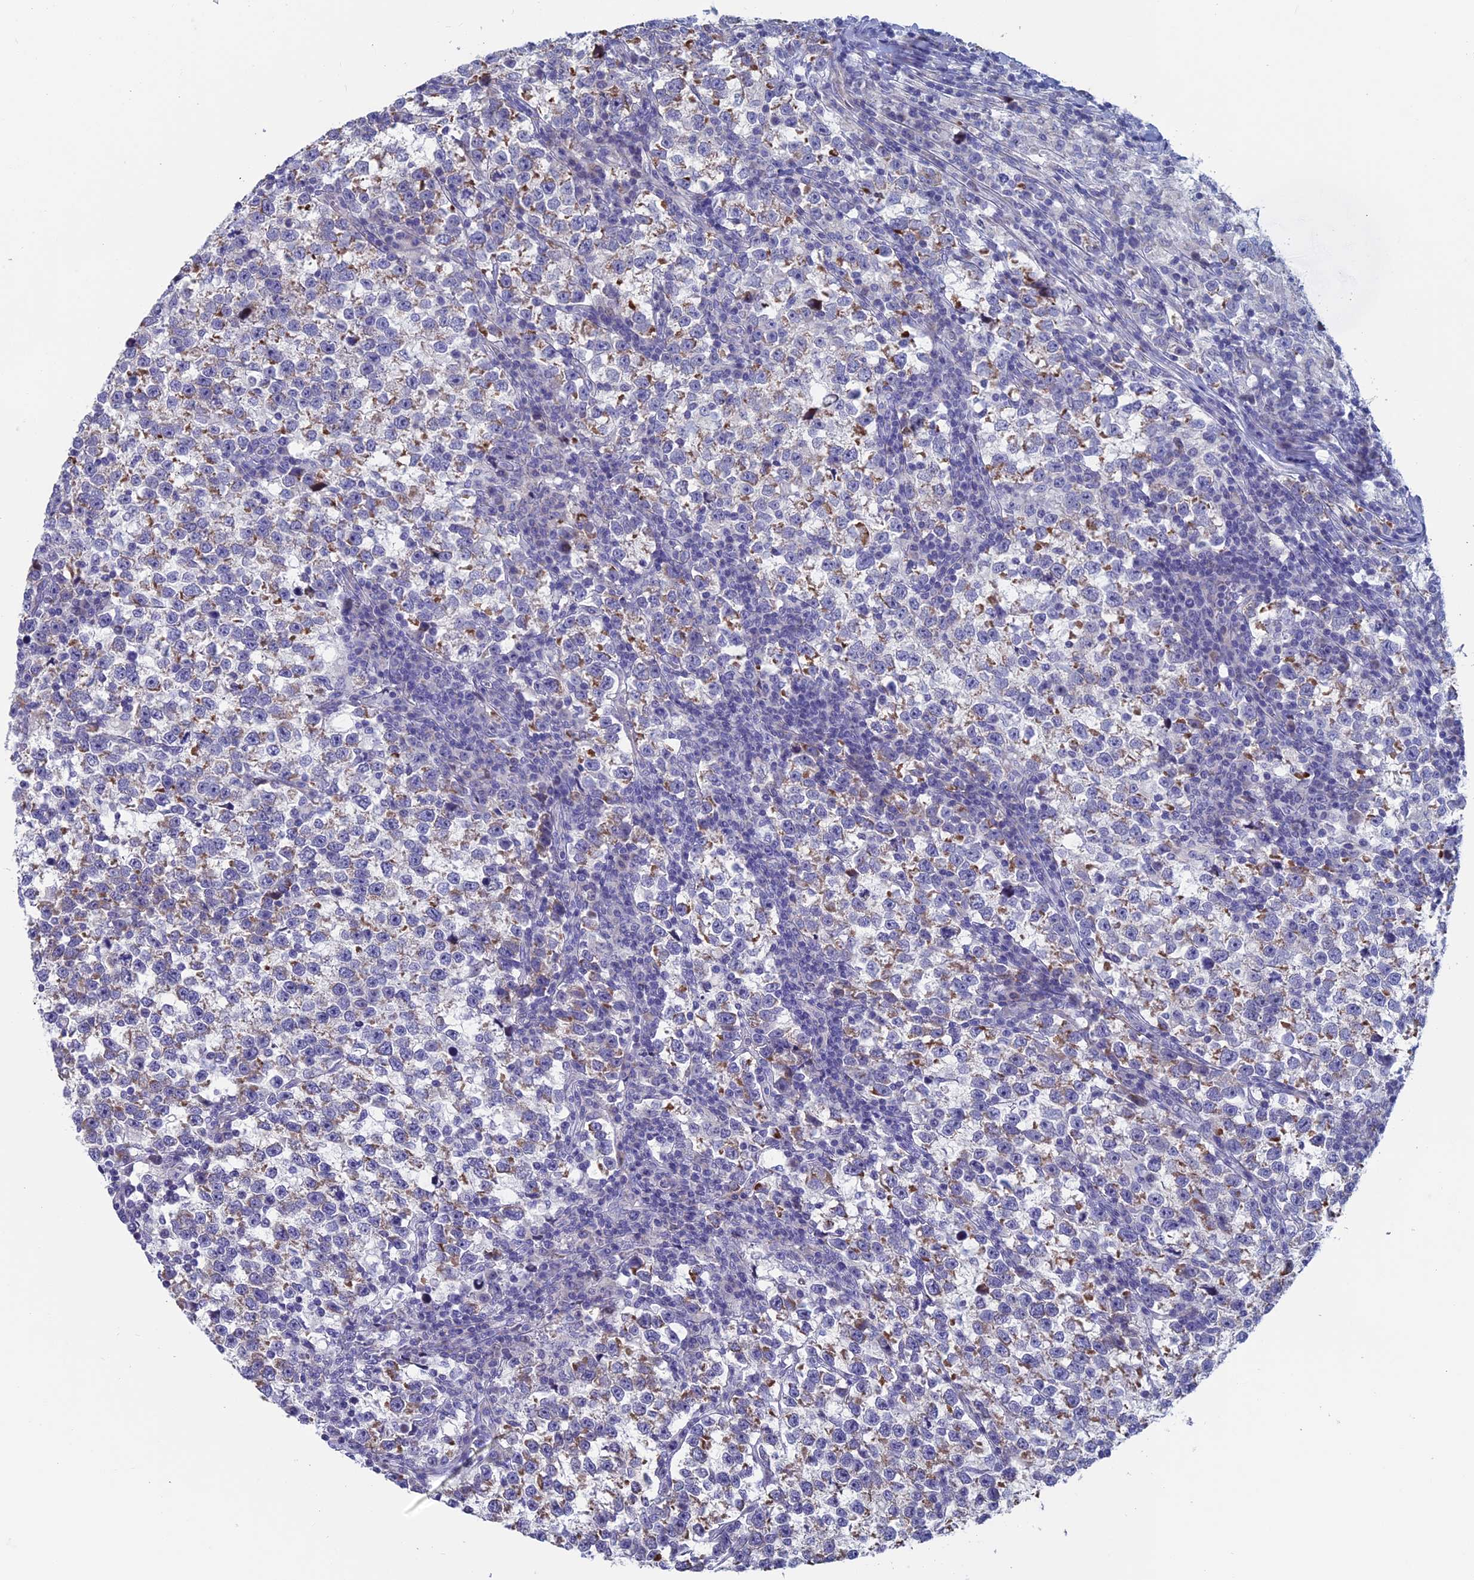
{"staining": {"intensity": "moderate", "quantity": "25%-75%", "location": "cytoplasmic/membranous"}, "tissue": "testis cancer", "cell_type": "Tumor cells", "image_type": "cancer", "snomed": [{"axis": "morphology", "description": "Normal tissue, NOS"}, {"axis": "morphology", "description": "Seminoma, NOS"}, {"axis": "topography", "description": "Testis"}], "caption": "Protein expression analysis of human seminoma (testis) reveals moderate cytoplasmic/membranous expression in approximately 25%-75% of tumor cells.", "gene": "NIBAN3", "patient": {"sex": "male", "age": 43}}